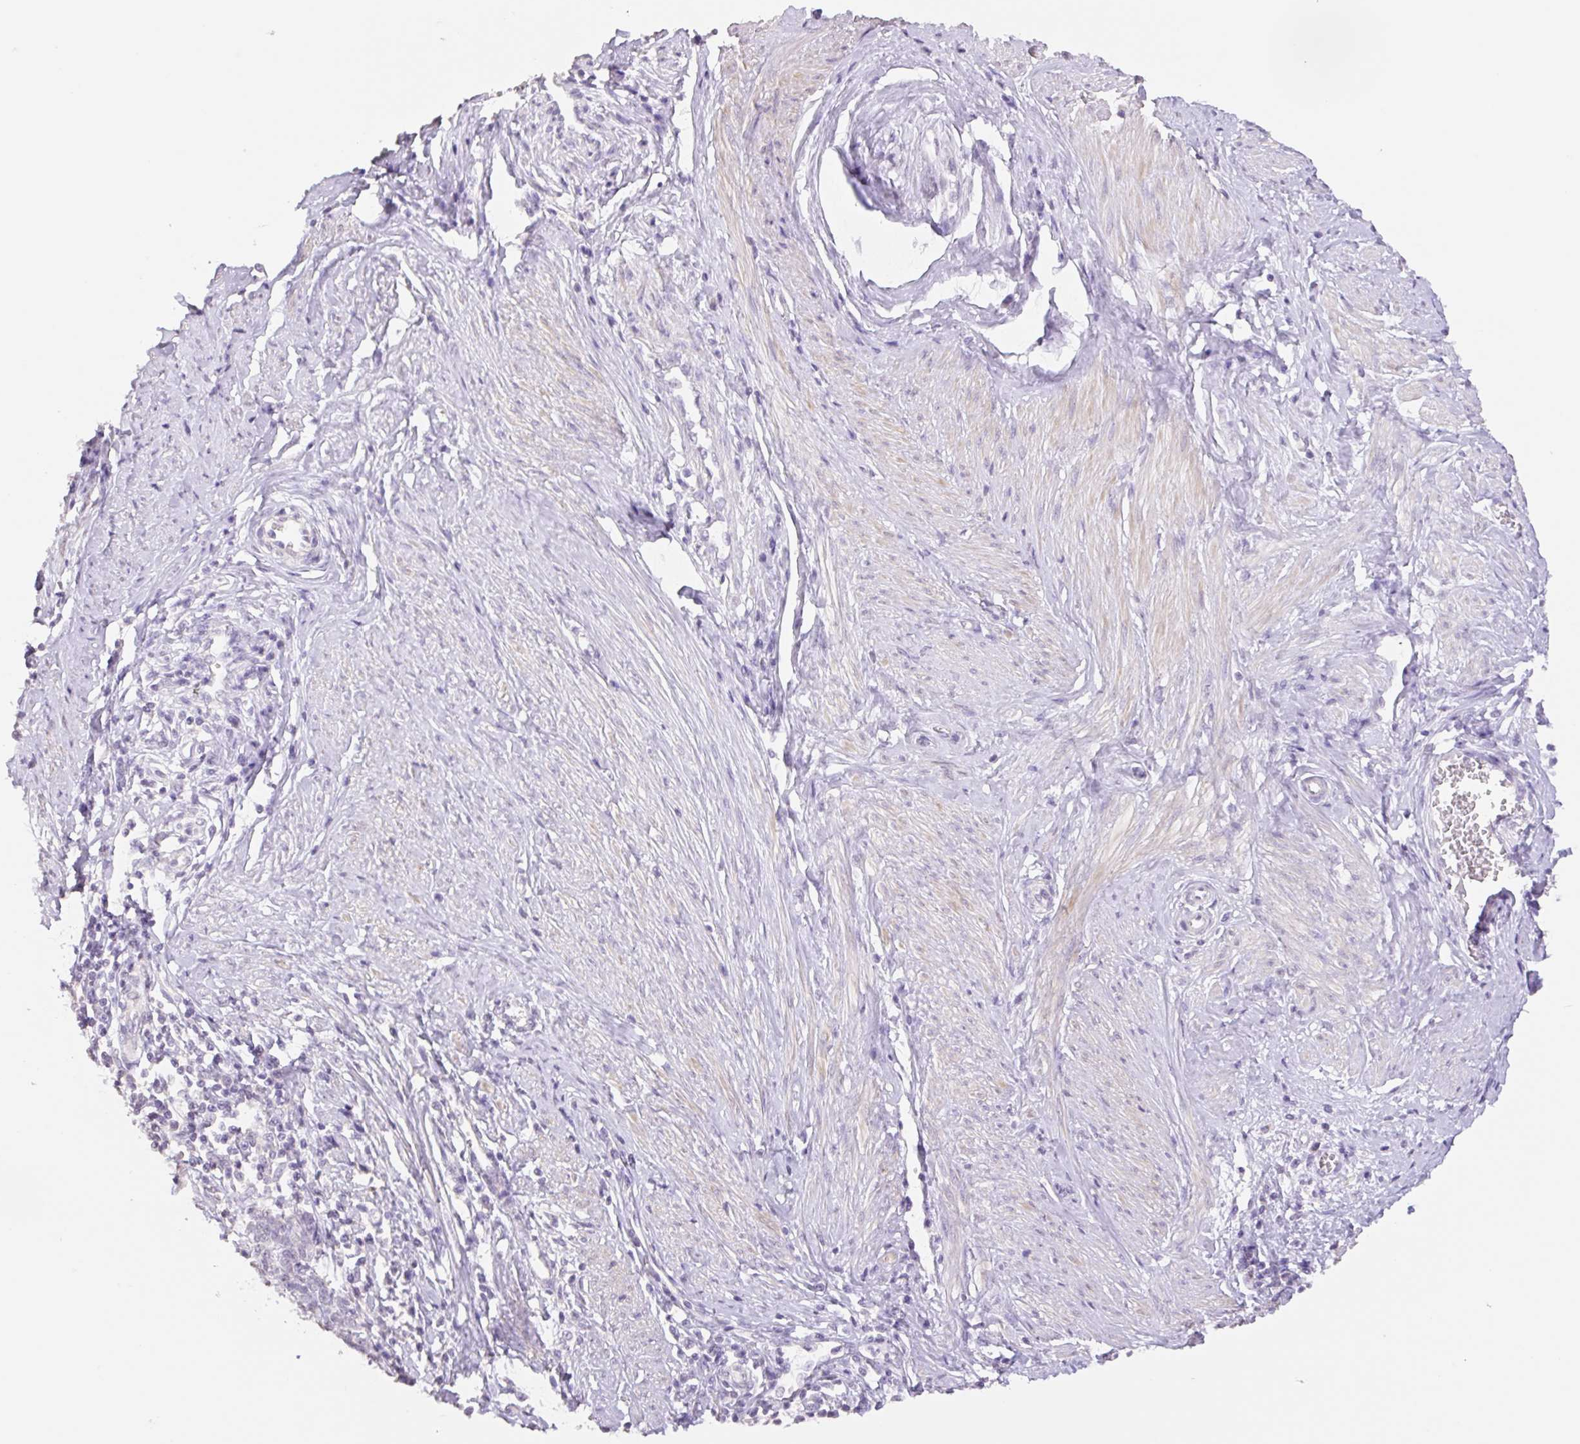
{"staining": {"intensity": "negative", "quantity": "none", "location": "none"}, "tissue": "cervical cancer", "cell_type": "Tumor cells", "image_type": "cancer", "snomed": [{"axis": "morphology", "description": "Squamous cell carcinoma, NOS"}, {"axis": "topography", "description": "Cervix"}], "caption": "A high-resolution micrograph shows immunohistochemistry (IHC) staining of cervical cancer, which exhibits no significant positivity in tumor cells.", "gene": "HCRTR2", "patient": {"sex": "female", "age": 39}}